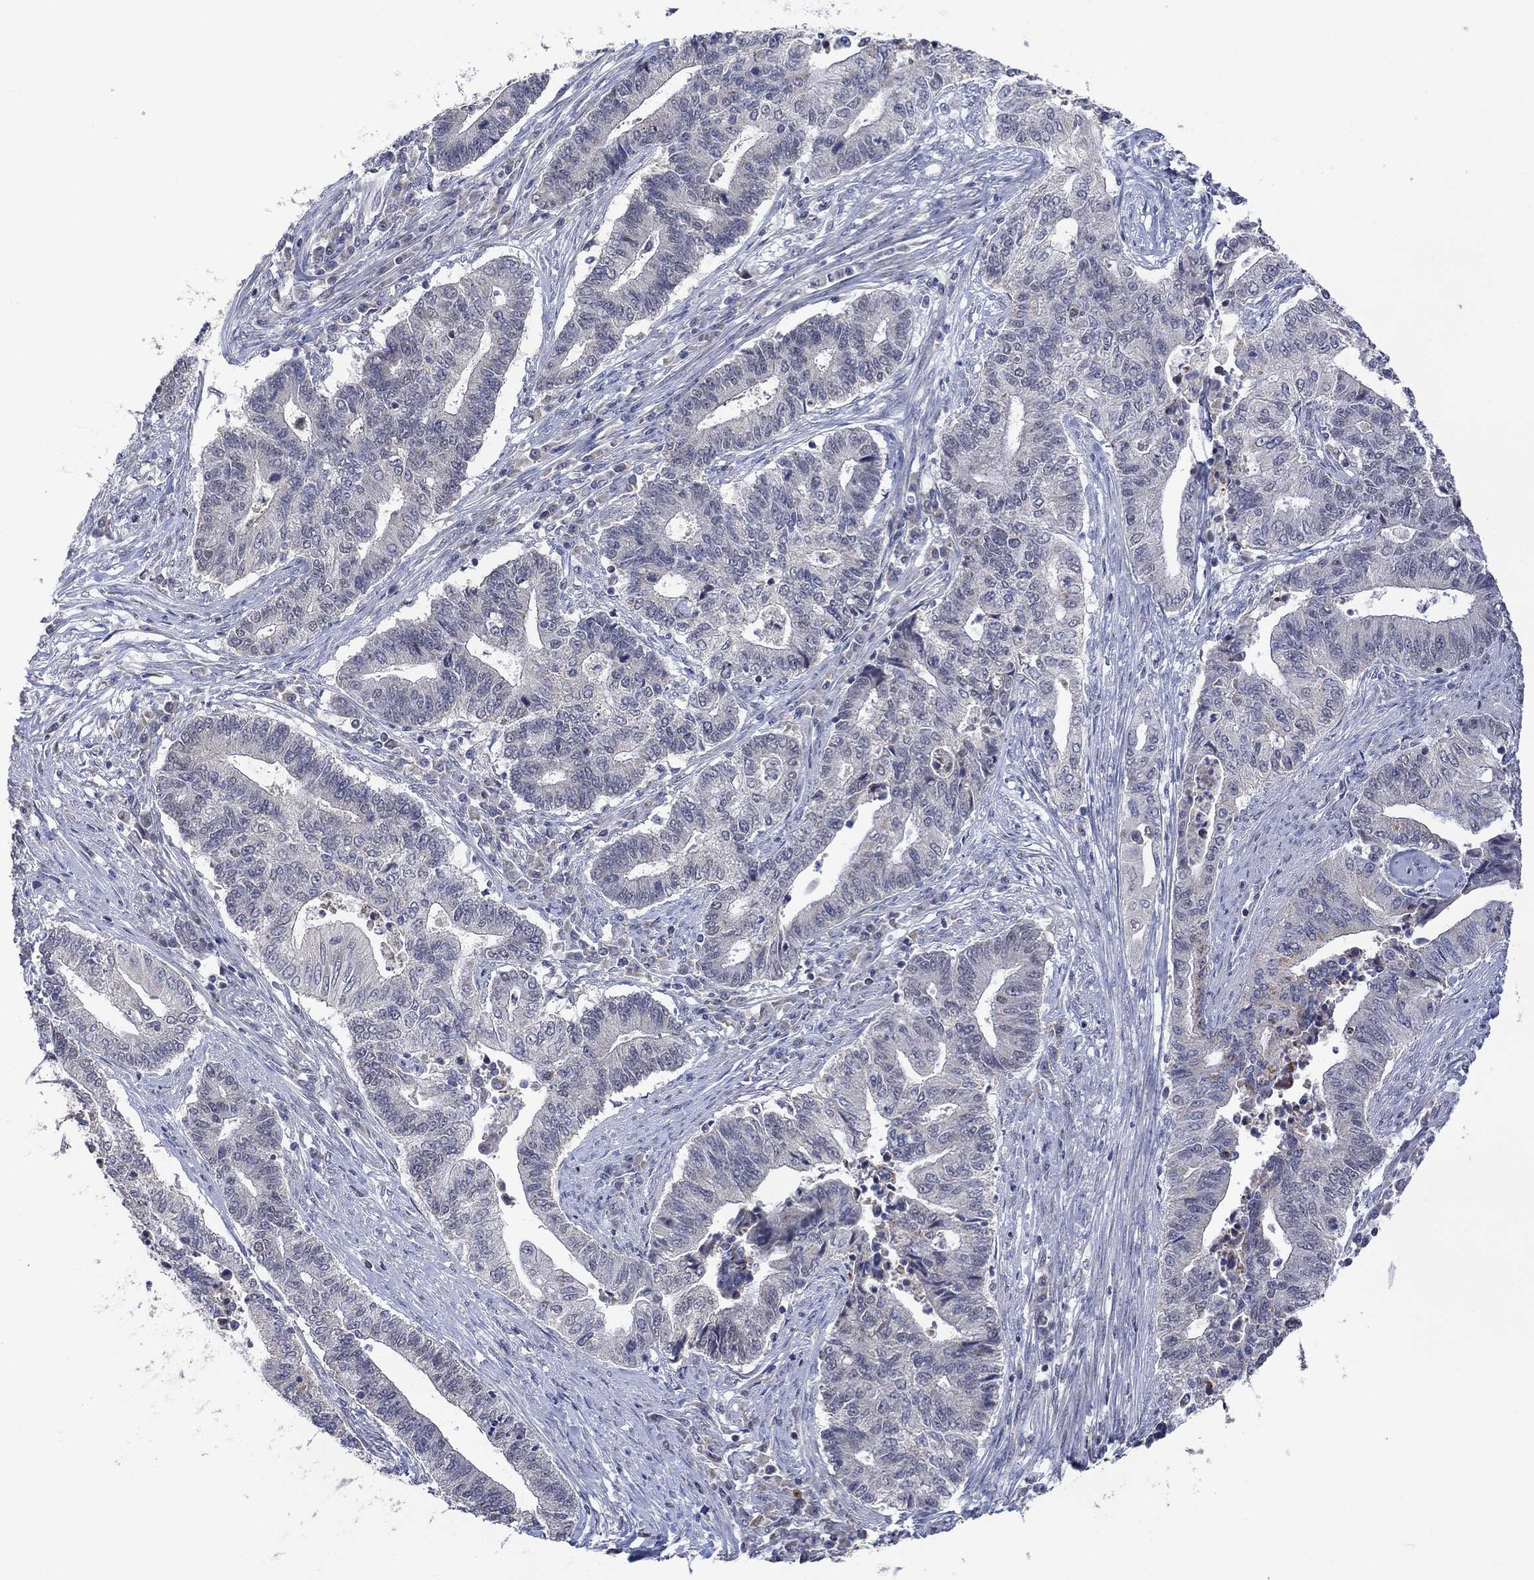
{"staining": {"intensity": "negative", "quantity": "none", "location": "none"}, "tissue": "endometrial cancer", "cell_type": "Tumor cells", "image_type": "cancer", "snomed": [{"axis": "morphology", "description": "Adenocarcinoma, NOS"}, {"axis": "topography", "description": "Uterus"}, {"axis": "topography", "description": "Endometrium"}], "caption": "Tumor cells show no significant protein staining in endometrial adenocarcinoma. The staining is performed using DAB brown chromogen with nuclei counter-stained in using hematoxylin.", "gene": "SLC48A1", "patient": {"sex": "female", "age": 54}}